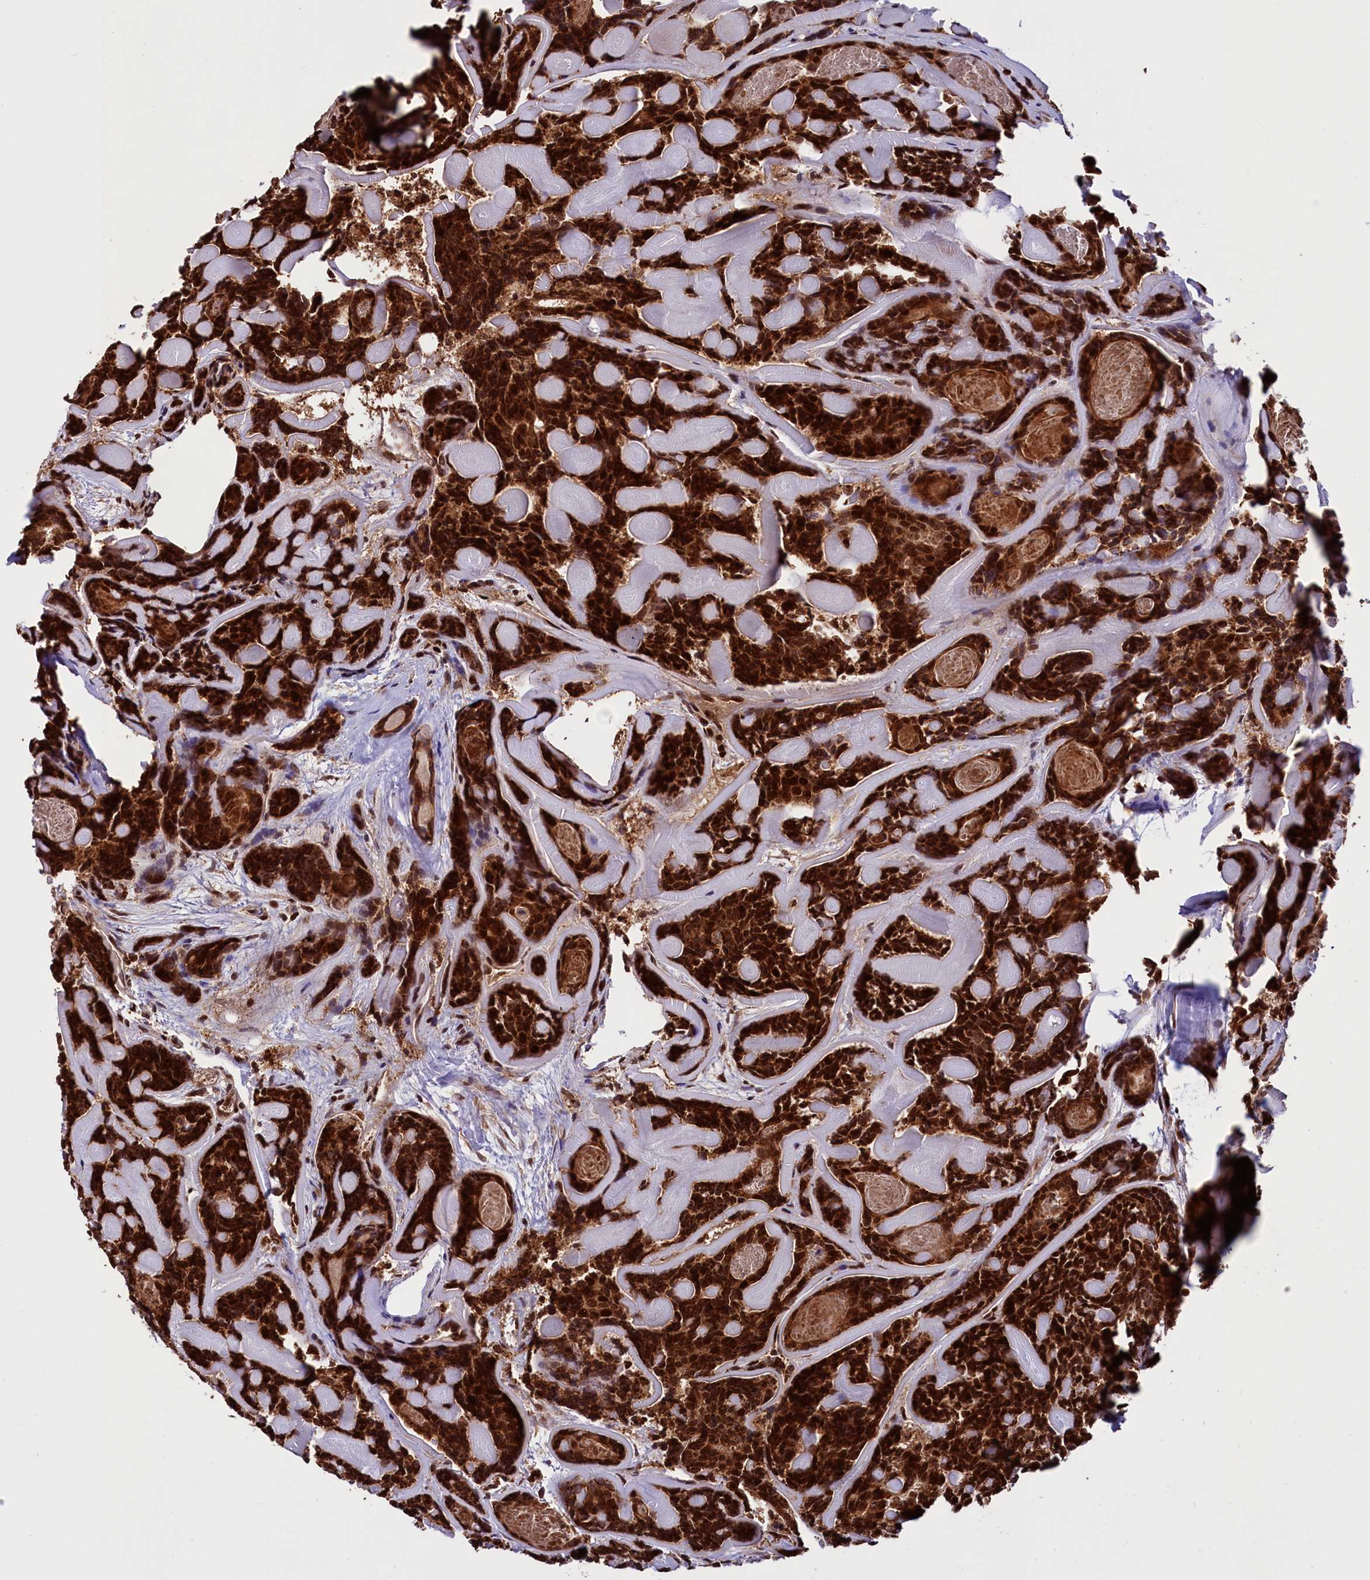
{"staining": {"intensity": "strong", "quantity": ">75%", "location": "cytoplasmic/membranous,nuclear"}, "tissue": "head and neck cancer", "cell_type": "Tumor cells", "image_type": "cancer", "snomed": [{"axis": "morphology", "description": "Adenocarcinoma, NOS"}, {"axis": "topography", "description": "Salivary gland"}, {"axis": "topography", "description": "Head-Neck"}], "caption": "This photomicrograph demonstrates head and neck adenocarcinoma stained with immunohistochemistry (IHC) to label a protein in brown. The cytoplasmic/membranous and nuclear of tumor cells show strong positivity for the protein. Nuclei are counter-stained blue.", "gene": "PHC3", "patient": {"sex": "female", "age": 63}}